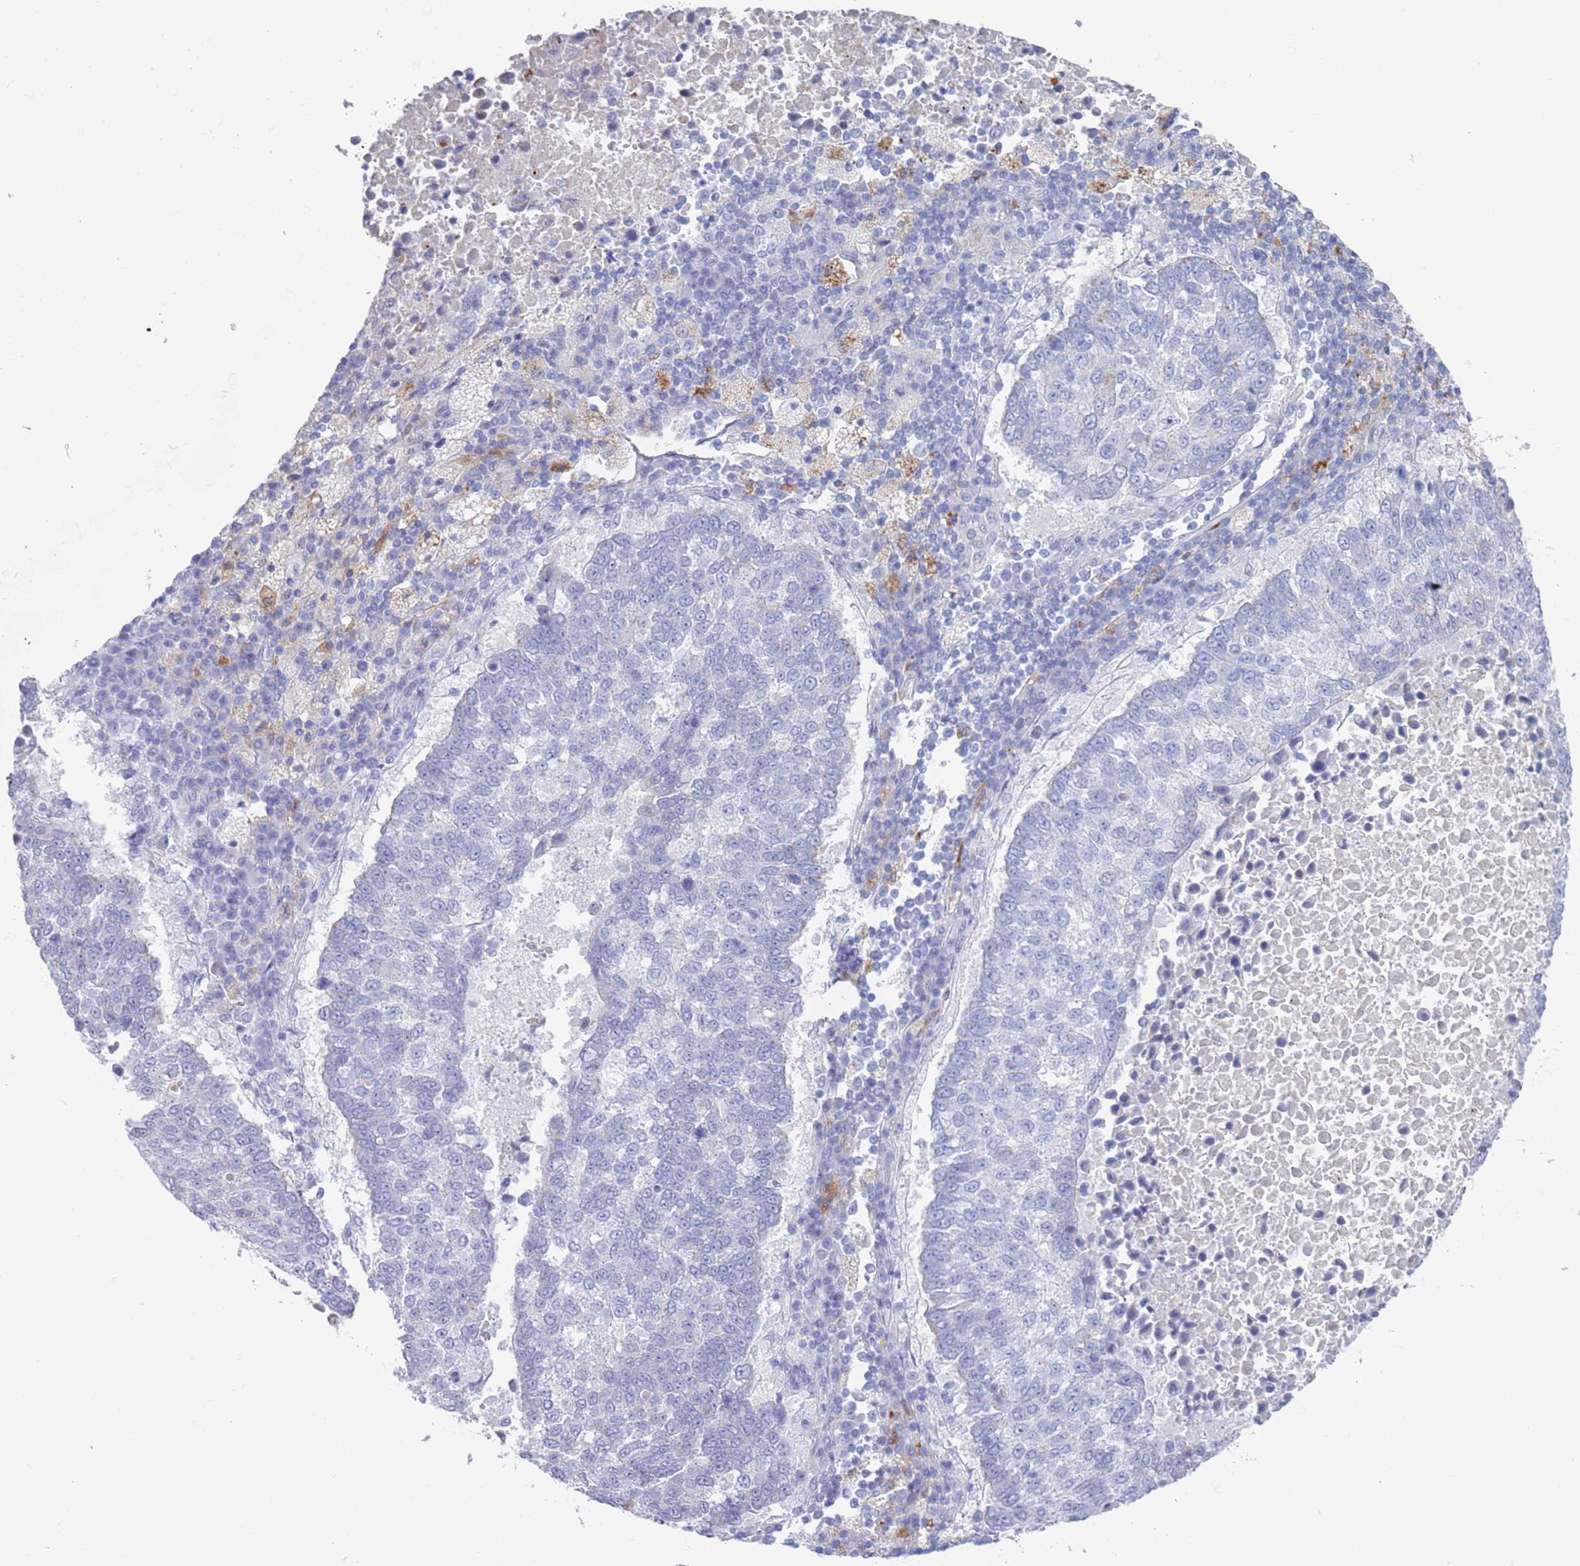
{"staining": {"intensity": "negative", "quantity": "none", "location": "none"}, "tissue": "lung cancer", "cell_type": "Tumor cells", "image_type": "cancer", "snomed": [{"axis": "morphology", "description": "Squamous cell carcinoma, NOS"}, {"axis": "topography", "description": "Lung"}], "caption": "Histopathology image shows no significant protein positivity in tumor cells of lung squamous cell carcinoma.", "gene": "FUCA1", "patient": {"sex": "male", "age": 73}}